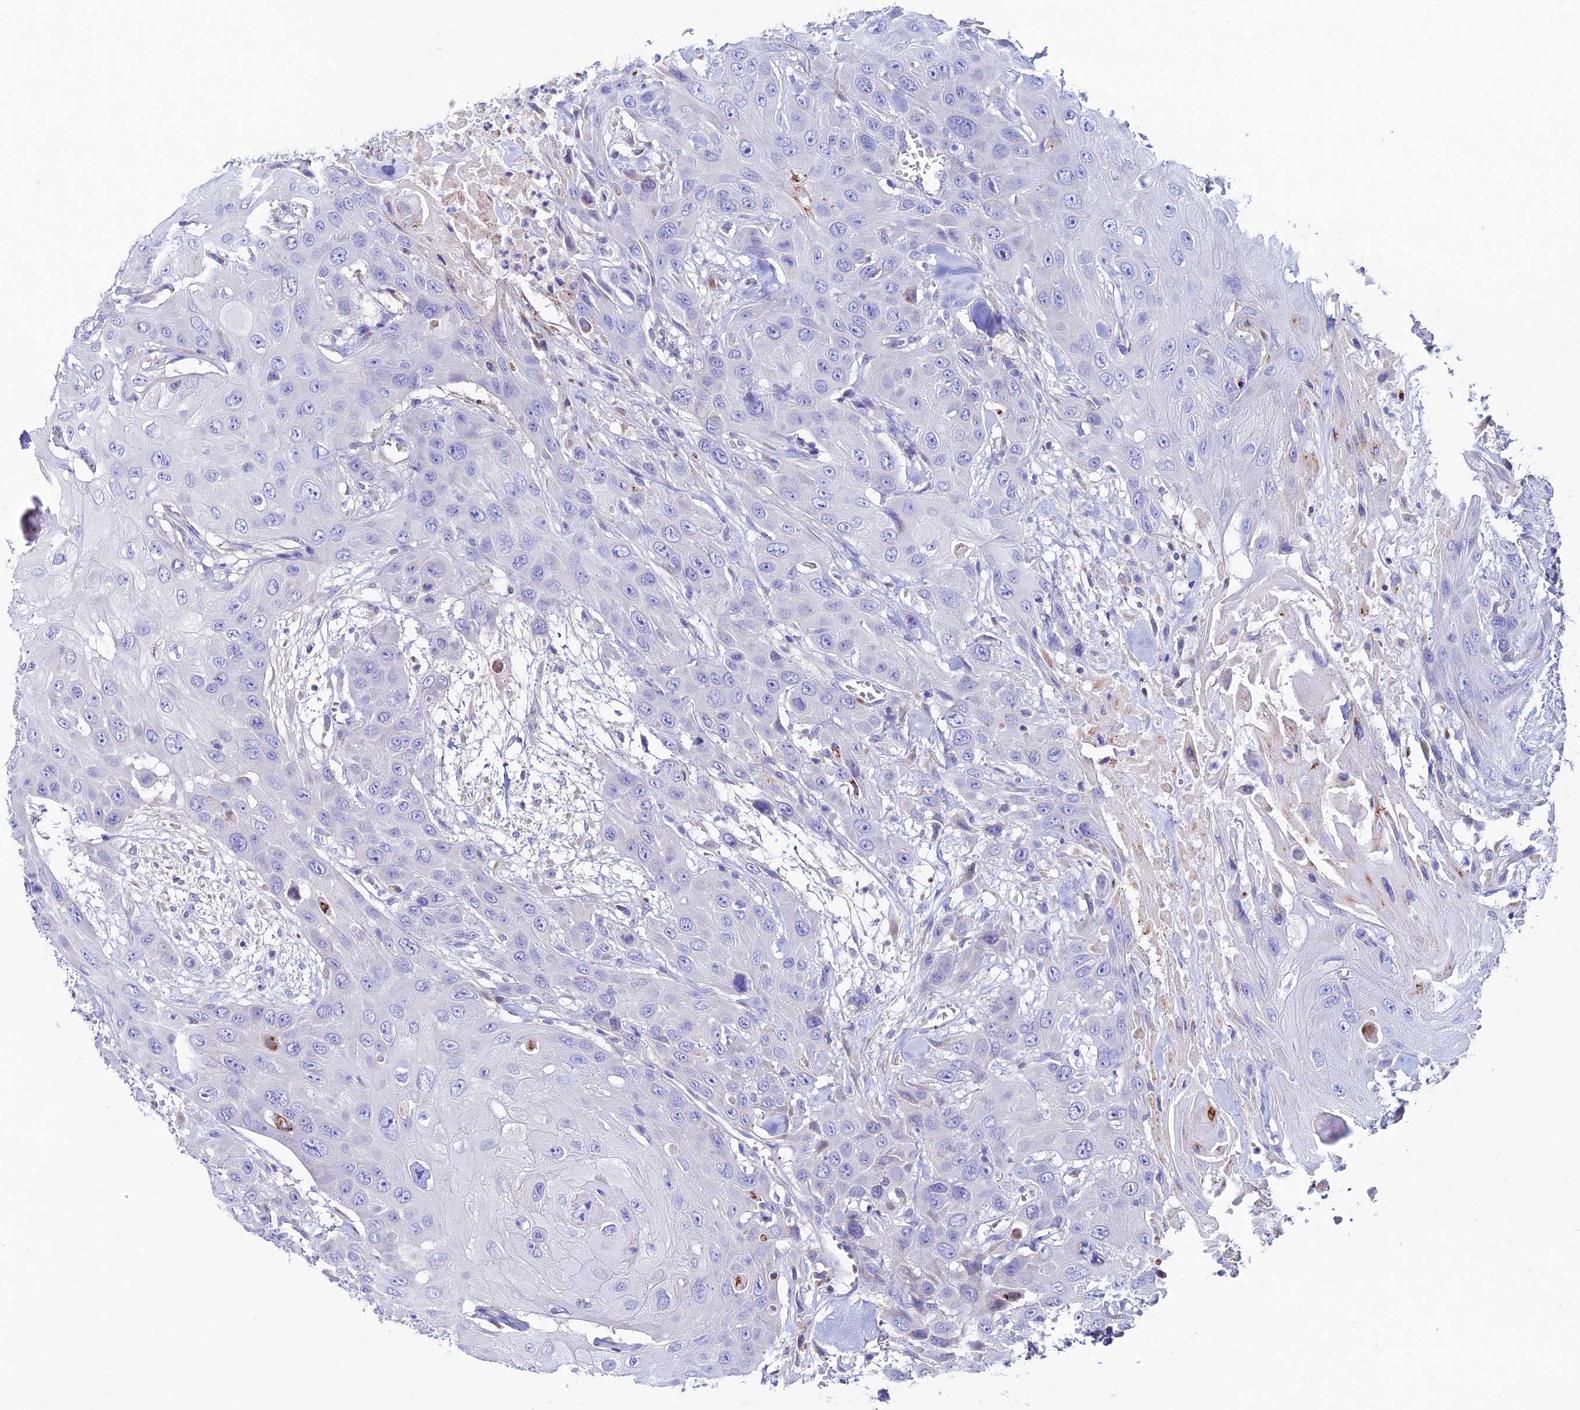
{"staining": {"intensity": "negative", "quantity": "none", "location": "none"}, "tissue": "head and neck cancer", "cell_type": "Tumor cells", "image_type": "cancer", "snomed": [{"axis": "morphology", "description": "Squamous cell carcinoma, NOS"}, {"axis": "topography", "description": "Head-Neck"}], "caption": "This is an immunohistochemistry (IHC) image of head and neck cancer. There is no positivity in tumor cells.", "gene": "OR51Q1", "patient": {"sex": "male", "age": 81}}